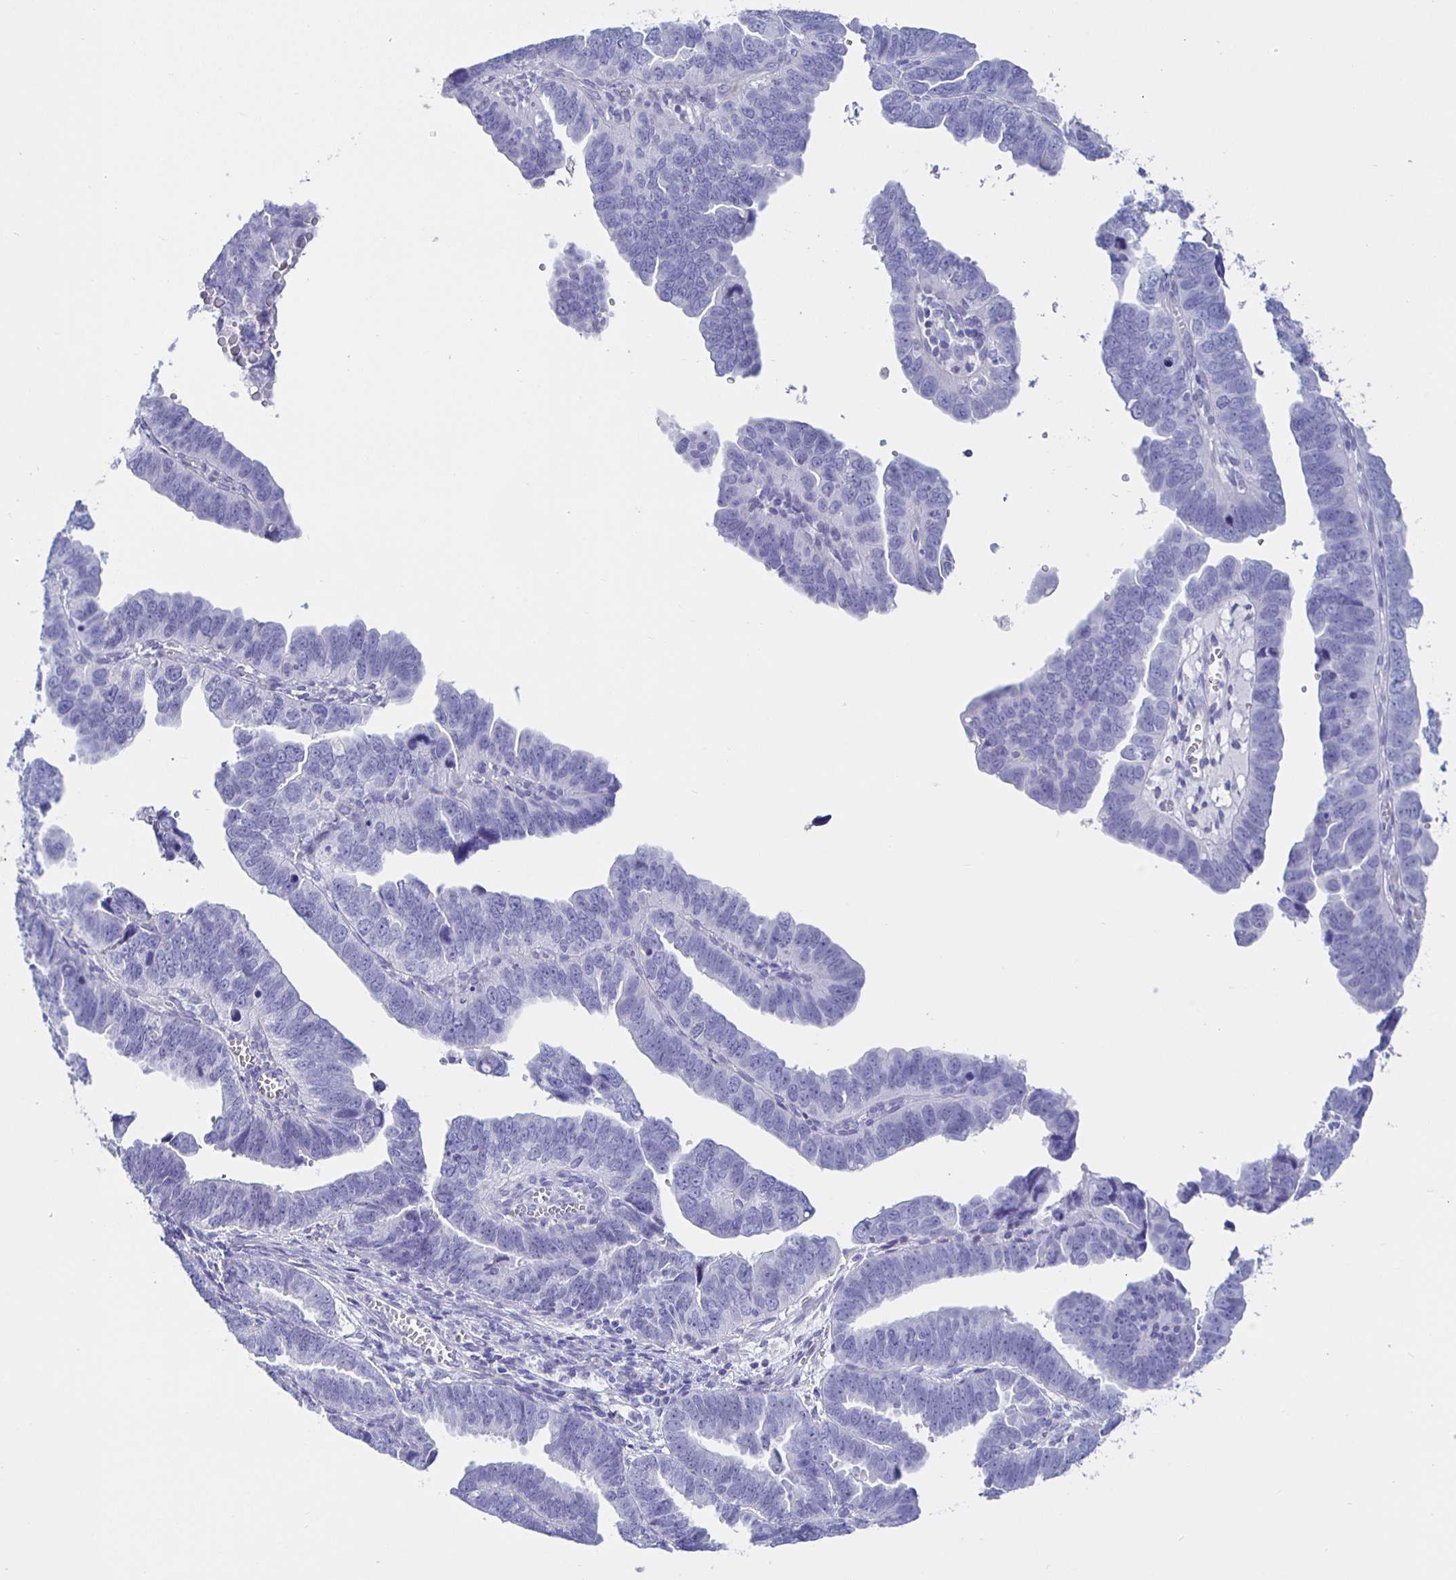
{"staining": {"intensity": "negative", "quantity": "none", "location": "none"}, "tissue": "endometrial cancer", "cell_type": "Tumor cells", "image_type": "cancer", "snomed": [{"axis": "morphology", "description": "Adenocarcinoma, NOS"}, {"axis": "topography", "description": "Endometrium"}], "caption": "Protein analysis of adenocarcinoma (endometrial) displays no significant positivity in tumor cells.", "gene": "HSPA4L", "patient": {"sex": "female", "age": 75}}